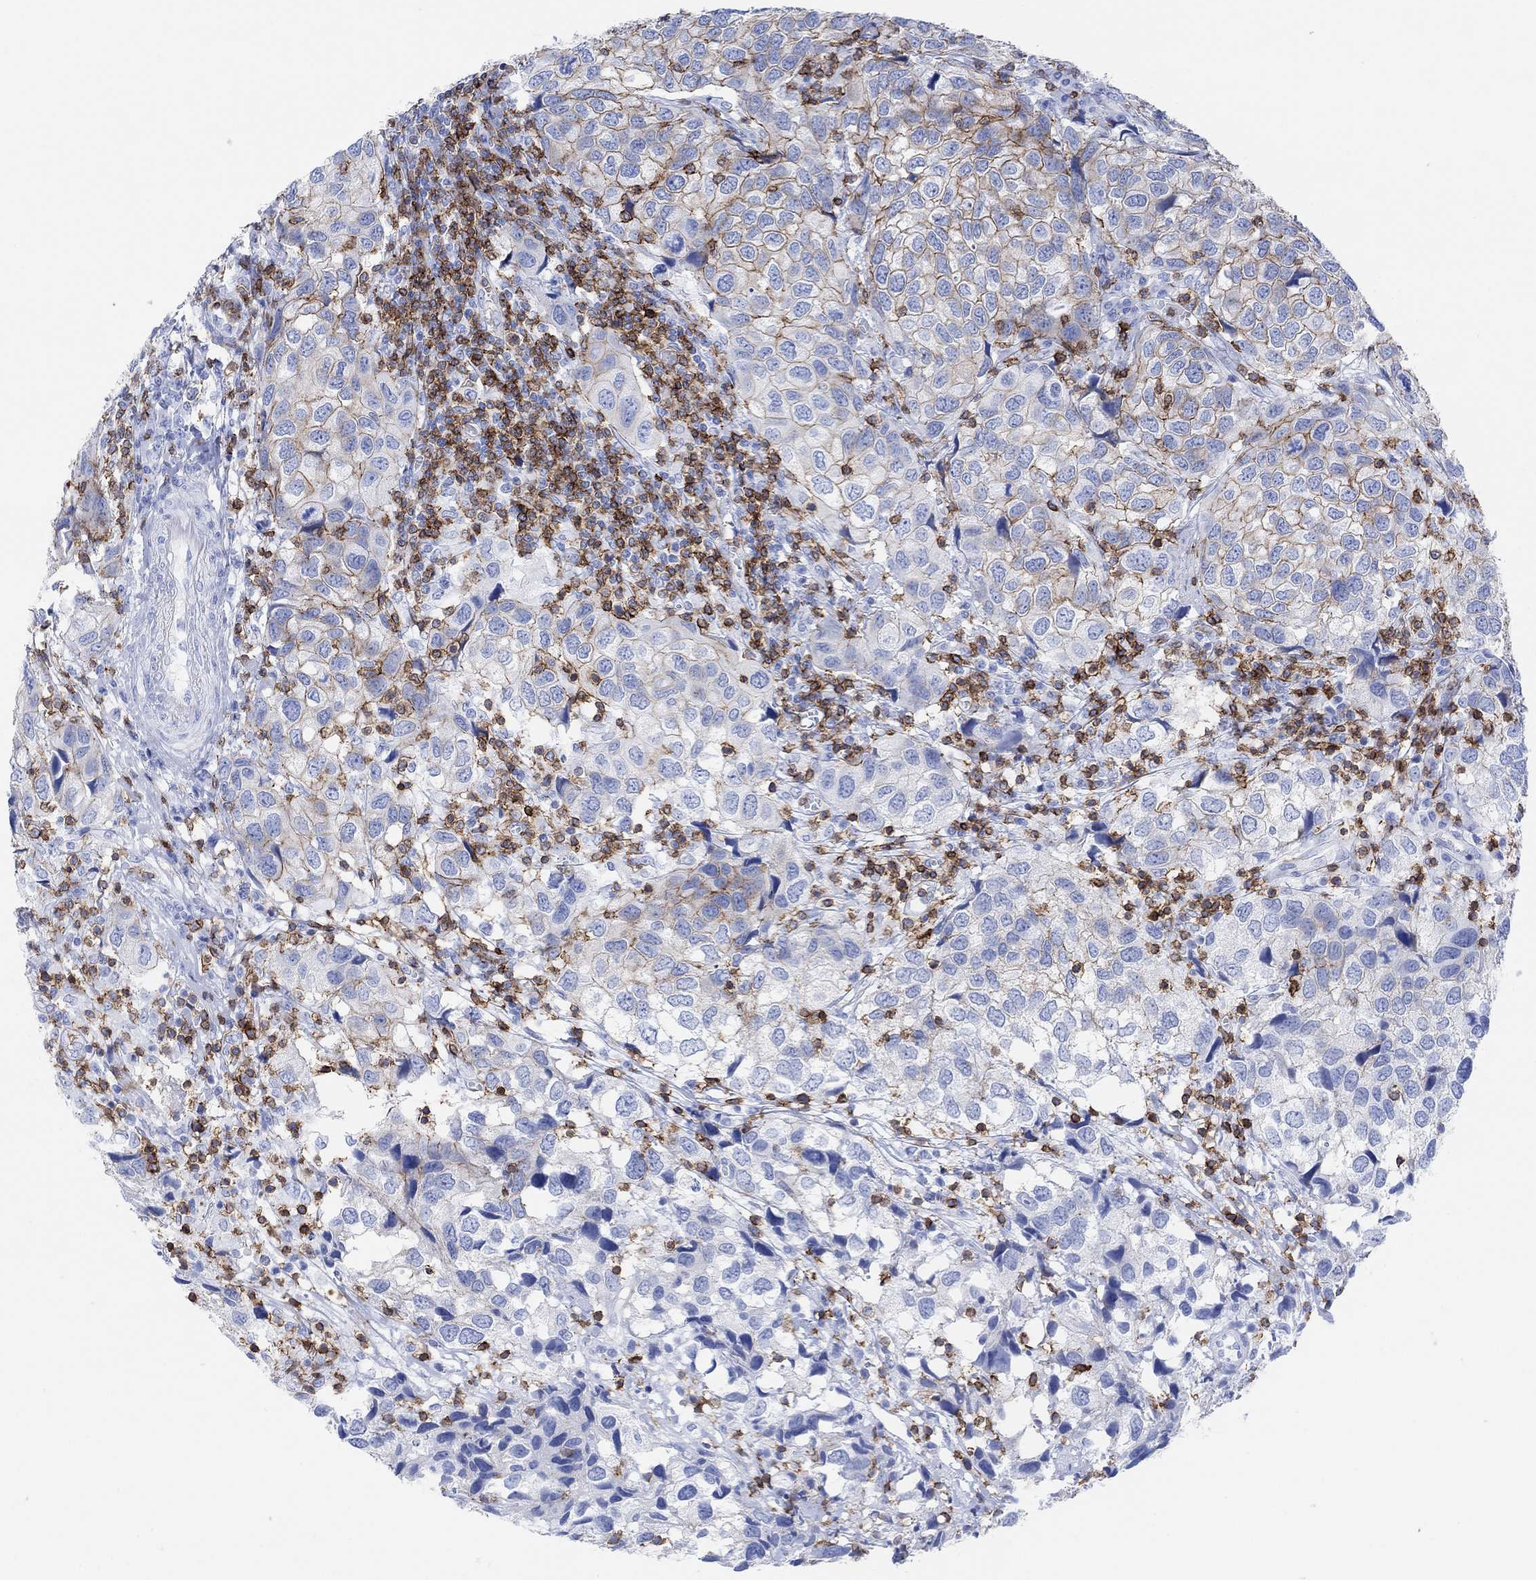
{"staining": {"intensity": "moderate", "quantity": "25%-75%", "location": "cytoplasmic/membranous"}, "tissue": "urothelial cancer", "cell_type": "Tumor cells", "image_type": "cancer", "snomed": [{"axis": "morphology", "description": "Urothelial carcinoma, High grade"}, {"axis": "topography", "description": "Urinary bladder"}], "caption": "Immunohistochemistry (IHC) (DAB (3,3'-diaminobenzidine)) staining of human urothelial cancer shows moderate cytoplasmic/membranous protein expression in about 25%-75% of tumor cells. (Stains: DAB in brown, nuclei in blue, Microscopy: brightfield microscopy at high magnification).", "gene": "GPR65", "patient": {"sex": "male", "age": 79}}